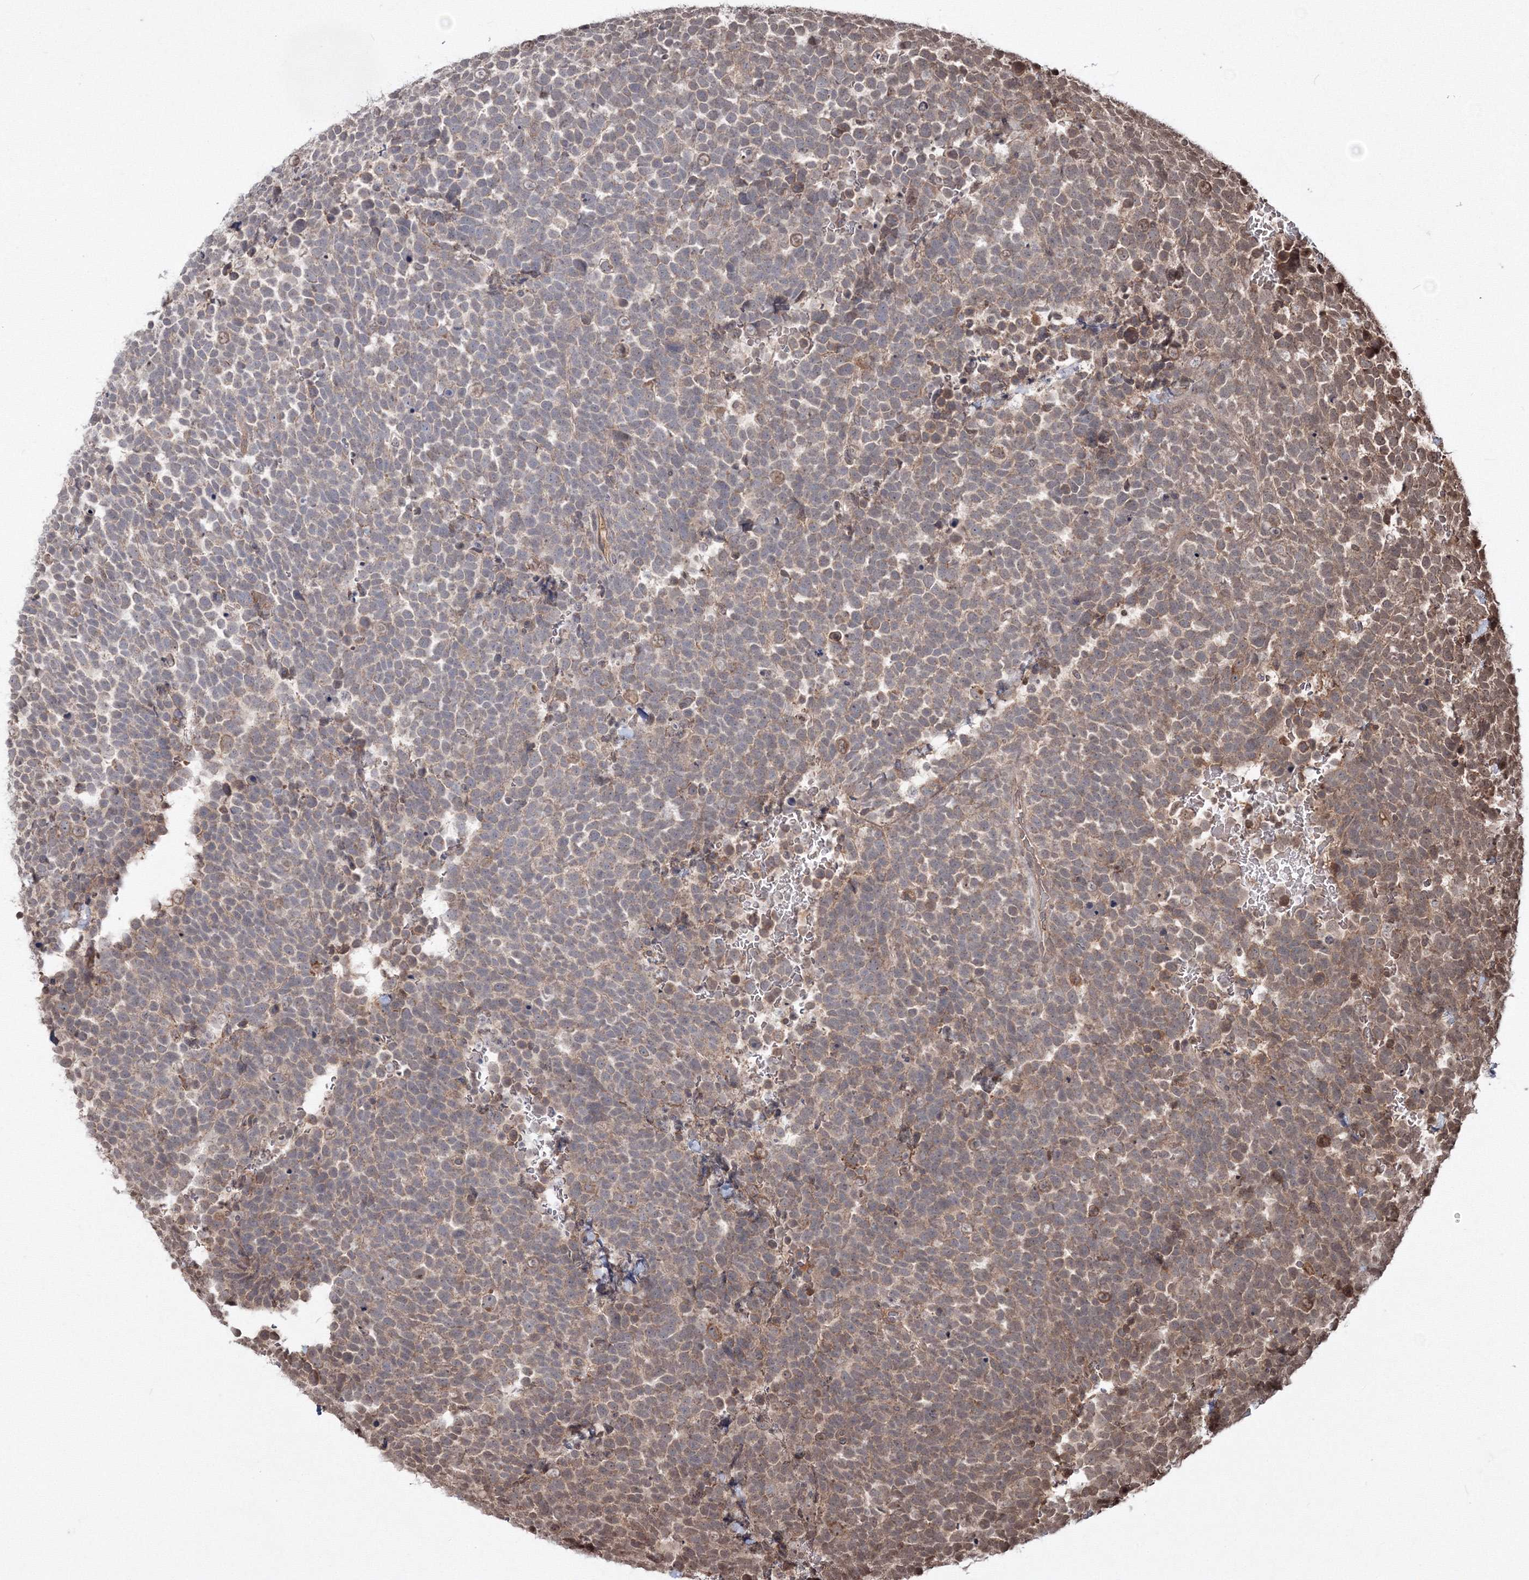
{"staining": {"intensity": "moderate", "quantity": "<25%", "location": "cytoplasmic/membranous"}, "tissue": "urothelial cancer", "cell_type": "Tumor cells", "image_type": "cancer", "snomed": [{"axis": "morphology", "description": "Urothelial carcinoma, High grade"}, {"axis": "topography", "description": "Urinary bladder"}], "caption": "An image of urothelial carcinoma (high-grade) stained for a protein reveals moderate cytoplasmic/membranous brown staining in tumor cells. The staining was performed using DAB (3,3'-diaminobenzidine), with brown indicating positive protein expression. Nuclei are stained blue with hematoxylin.", "gene": "PEX13", "patient": {"sex": "female", "age": 82}}